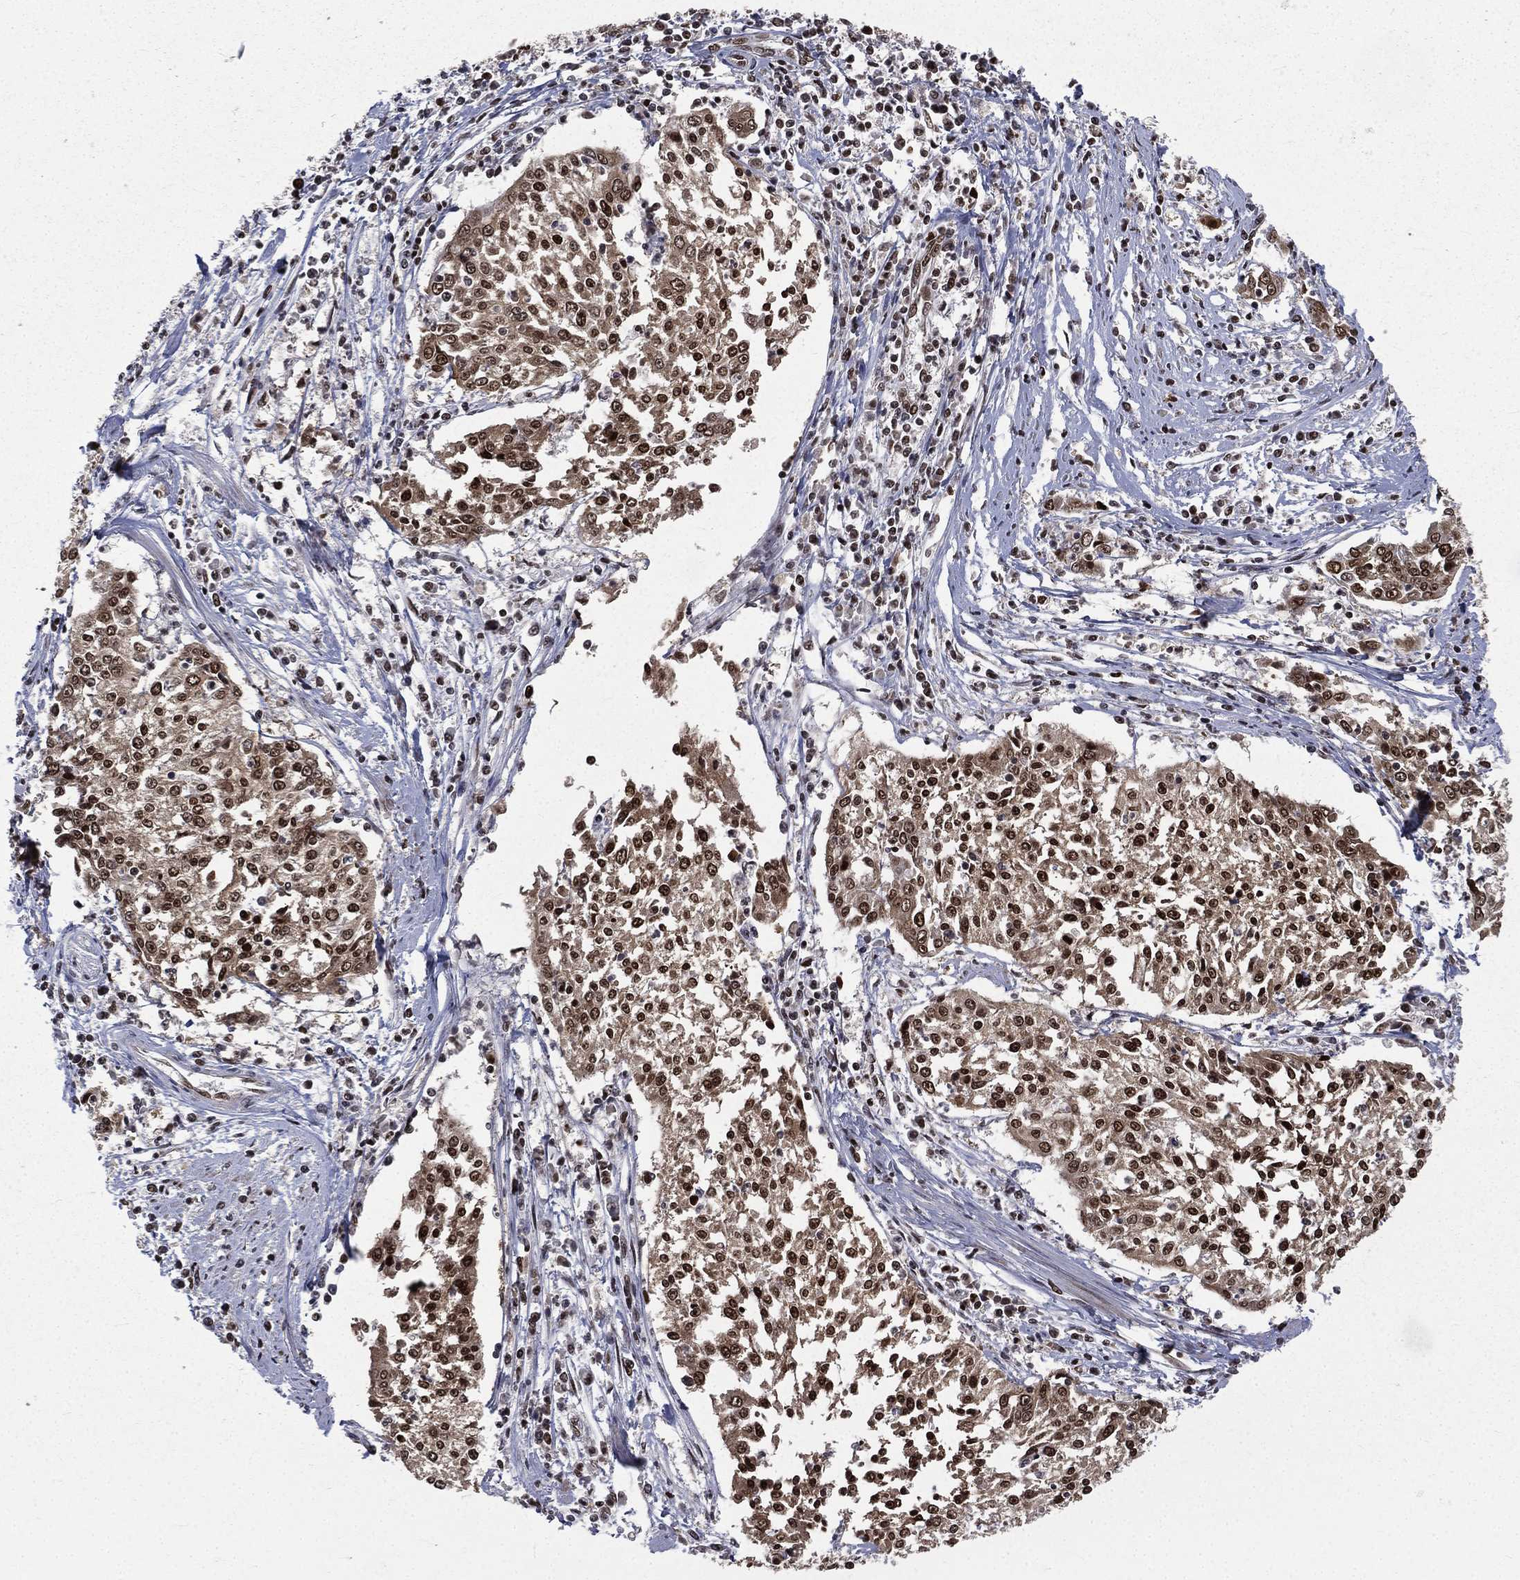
{"staining": {"intensity": "strong", "quantity": ">75%", "location": "nuclear"}, "tissue": "cervical cancer", "cell_type": "Tumor cells", "image_type": "cancer", "snomed": [{"axis": "morphology", "description": "Squamous cell carcinoma, NOS"}, {"axis": "topography", "description": "Cervix"}], "caption": "Immunohistochemistry photomicrograph of neoplastic tissue: squamous cell carcinoma (cervical) stained using IHC demonstrates high levels of strong protein expression localized specifically in the nuclear of tumor cells, appearing as a nuclear brown color.", "gene": "POLB", "patient": {"sex": "female", "age": 41}}